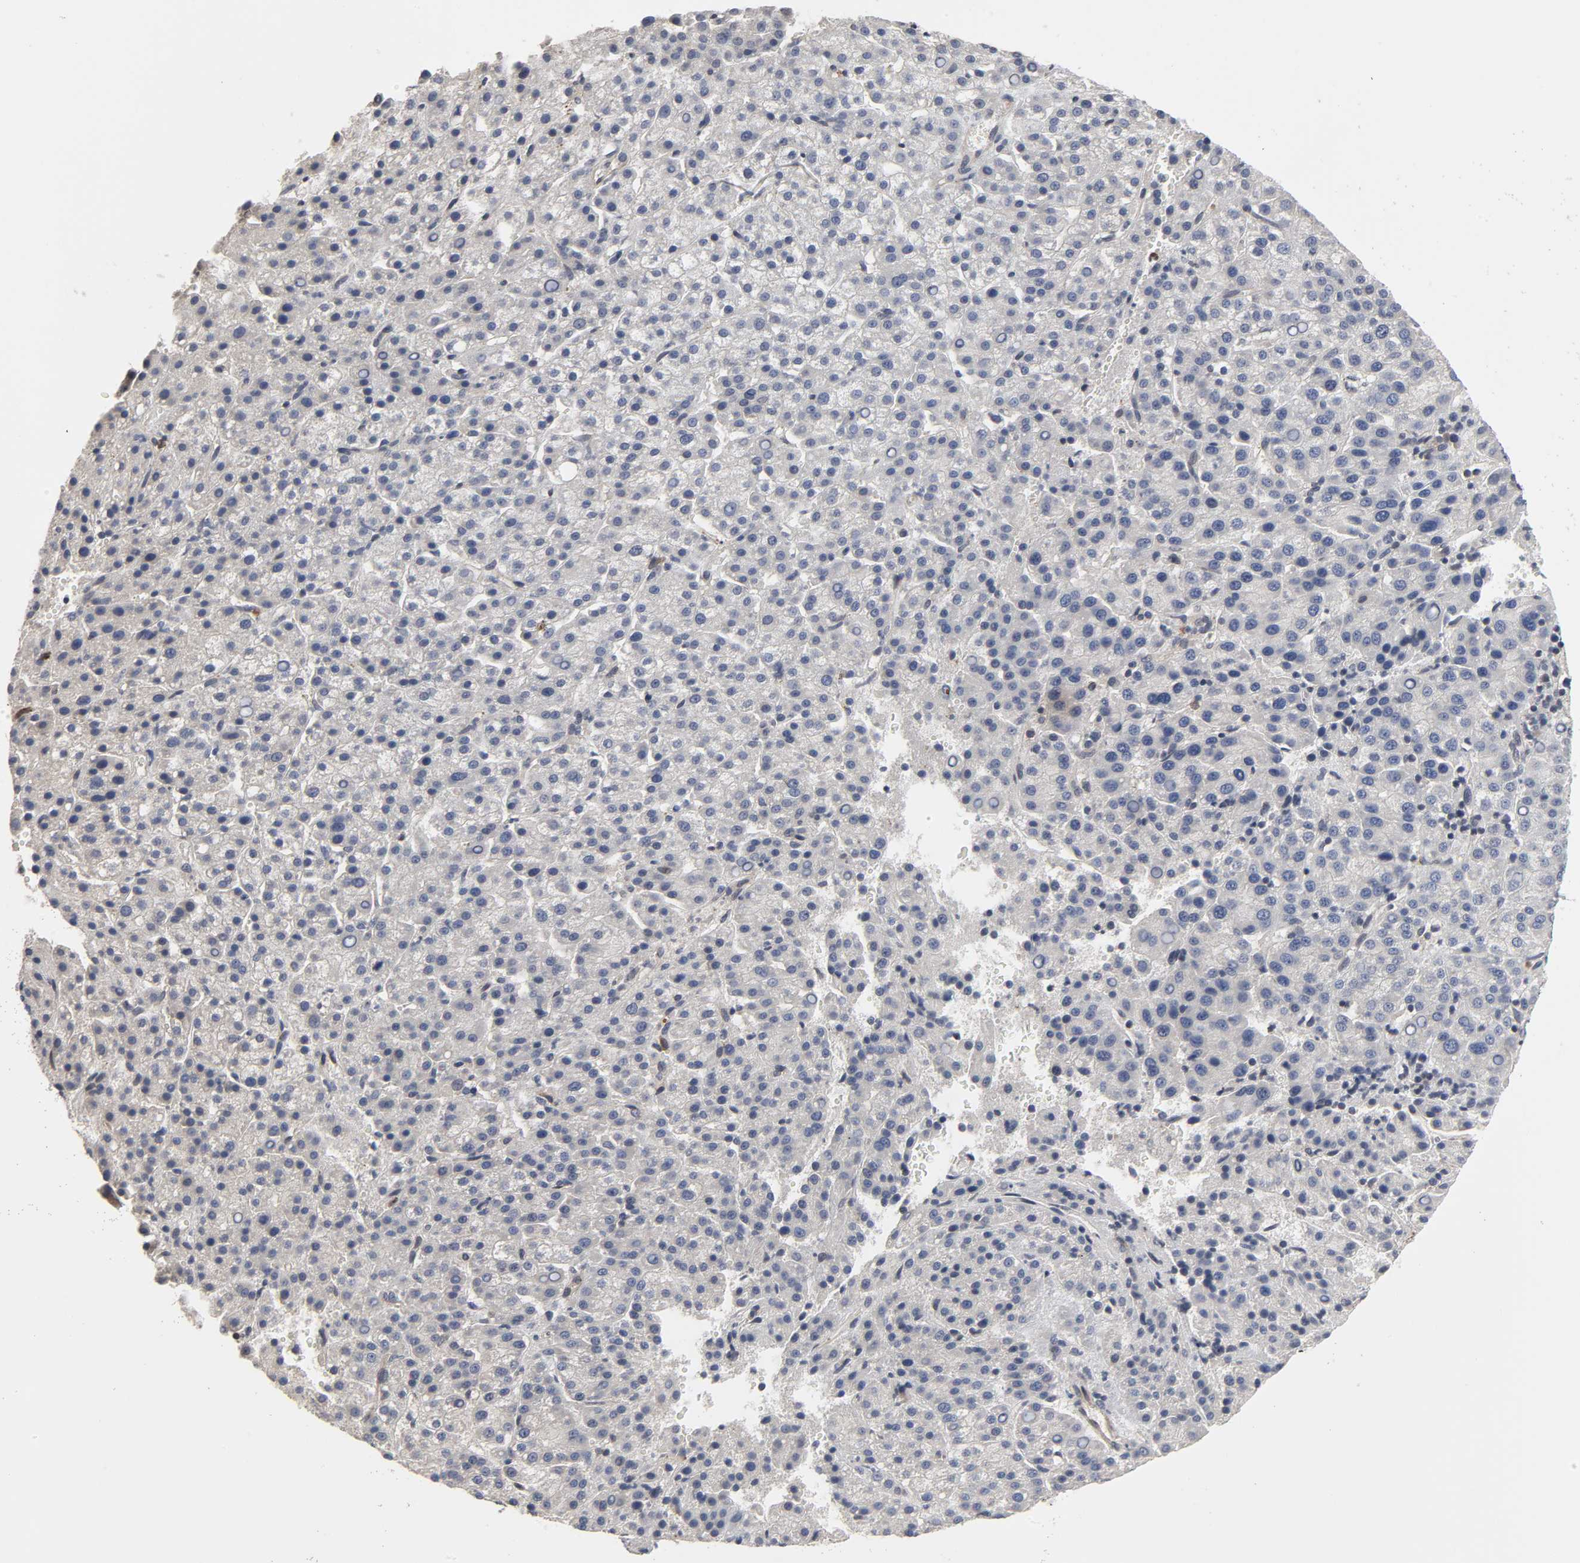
{"staining": {"intensity": "negative", "quantity": "none", "location": "none"}, "tissue": "liver cancer", "cell_type": "Tumor cells", "image_type": "cancer", "snomed": [{"axis": "morphology", "description": "Carcinoma, Hepatocellular, NOS"}, {"axis": "topography", "description": "Liver"}], "caption": "This is an immunohistochemistry (IHC) image of liver cancer (hepatocellular carcinoma). There is no expression in tumor cells.", "gene": "CCDC175", "patient": {"sex": "female", "age": 58}}